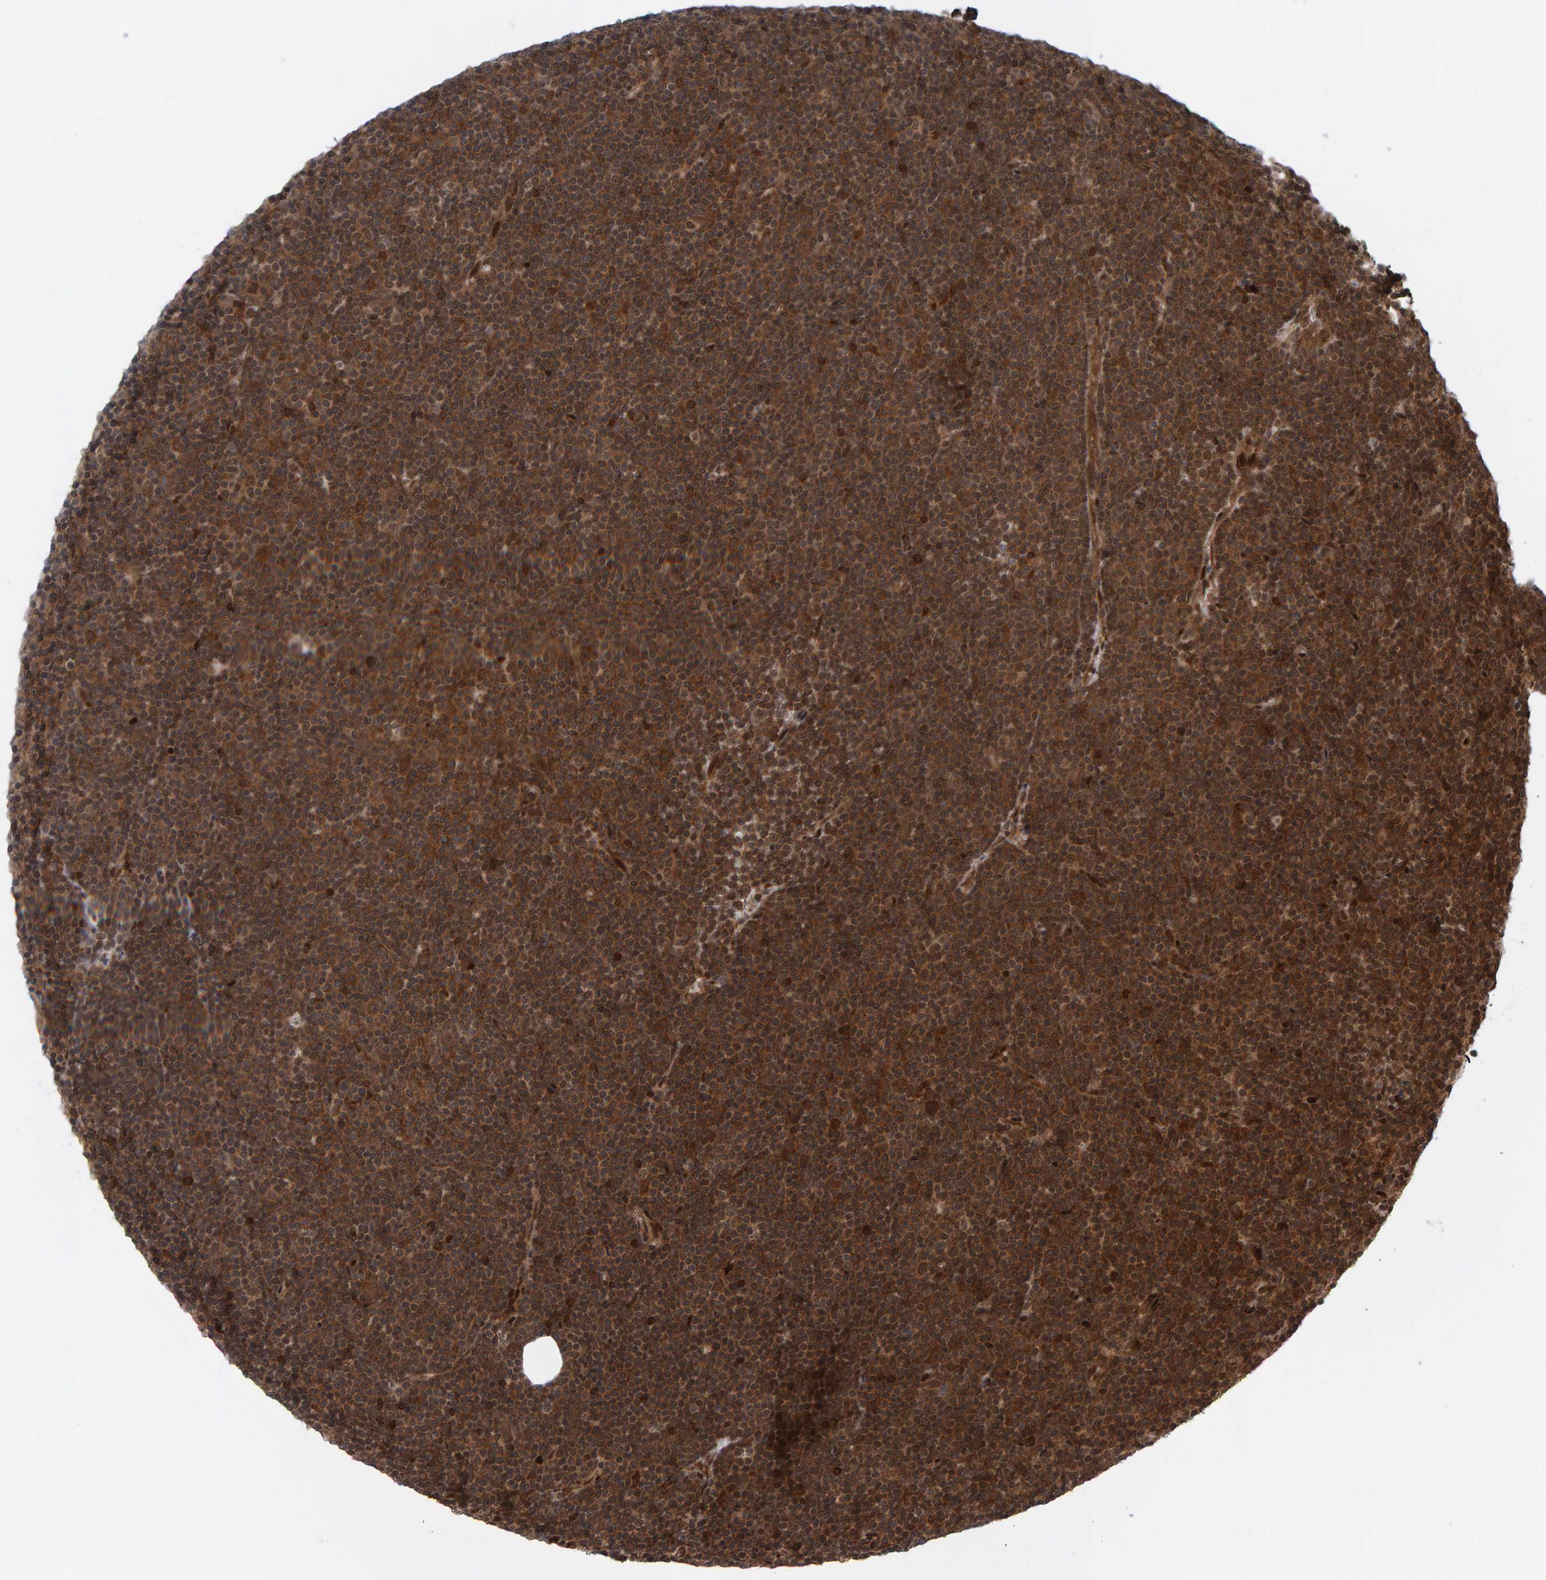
{"staining": {"intensity": "strong", "quantity": ">75%", "location": "cytoplasmic/membranous"}, "tissue": "lymphoma", "cell_type": "Tumor cells", "image_type": "cancer", "snomed": [{"axis": "morphology", "description": "Malignant lymphoma, non-Hodgkin's type, Low grade"}, {"axis": "topography", "description": "Lymph node"}], "caption": "The image exhibits staining of lymphoma, revealing strong cytoplasmic/membranous protein expression (brown color) within tumor cells.", "gene": "ZNF366", "patient": {"sex": "female", "age": 67}}